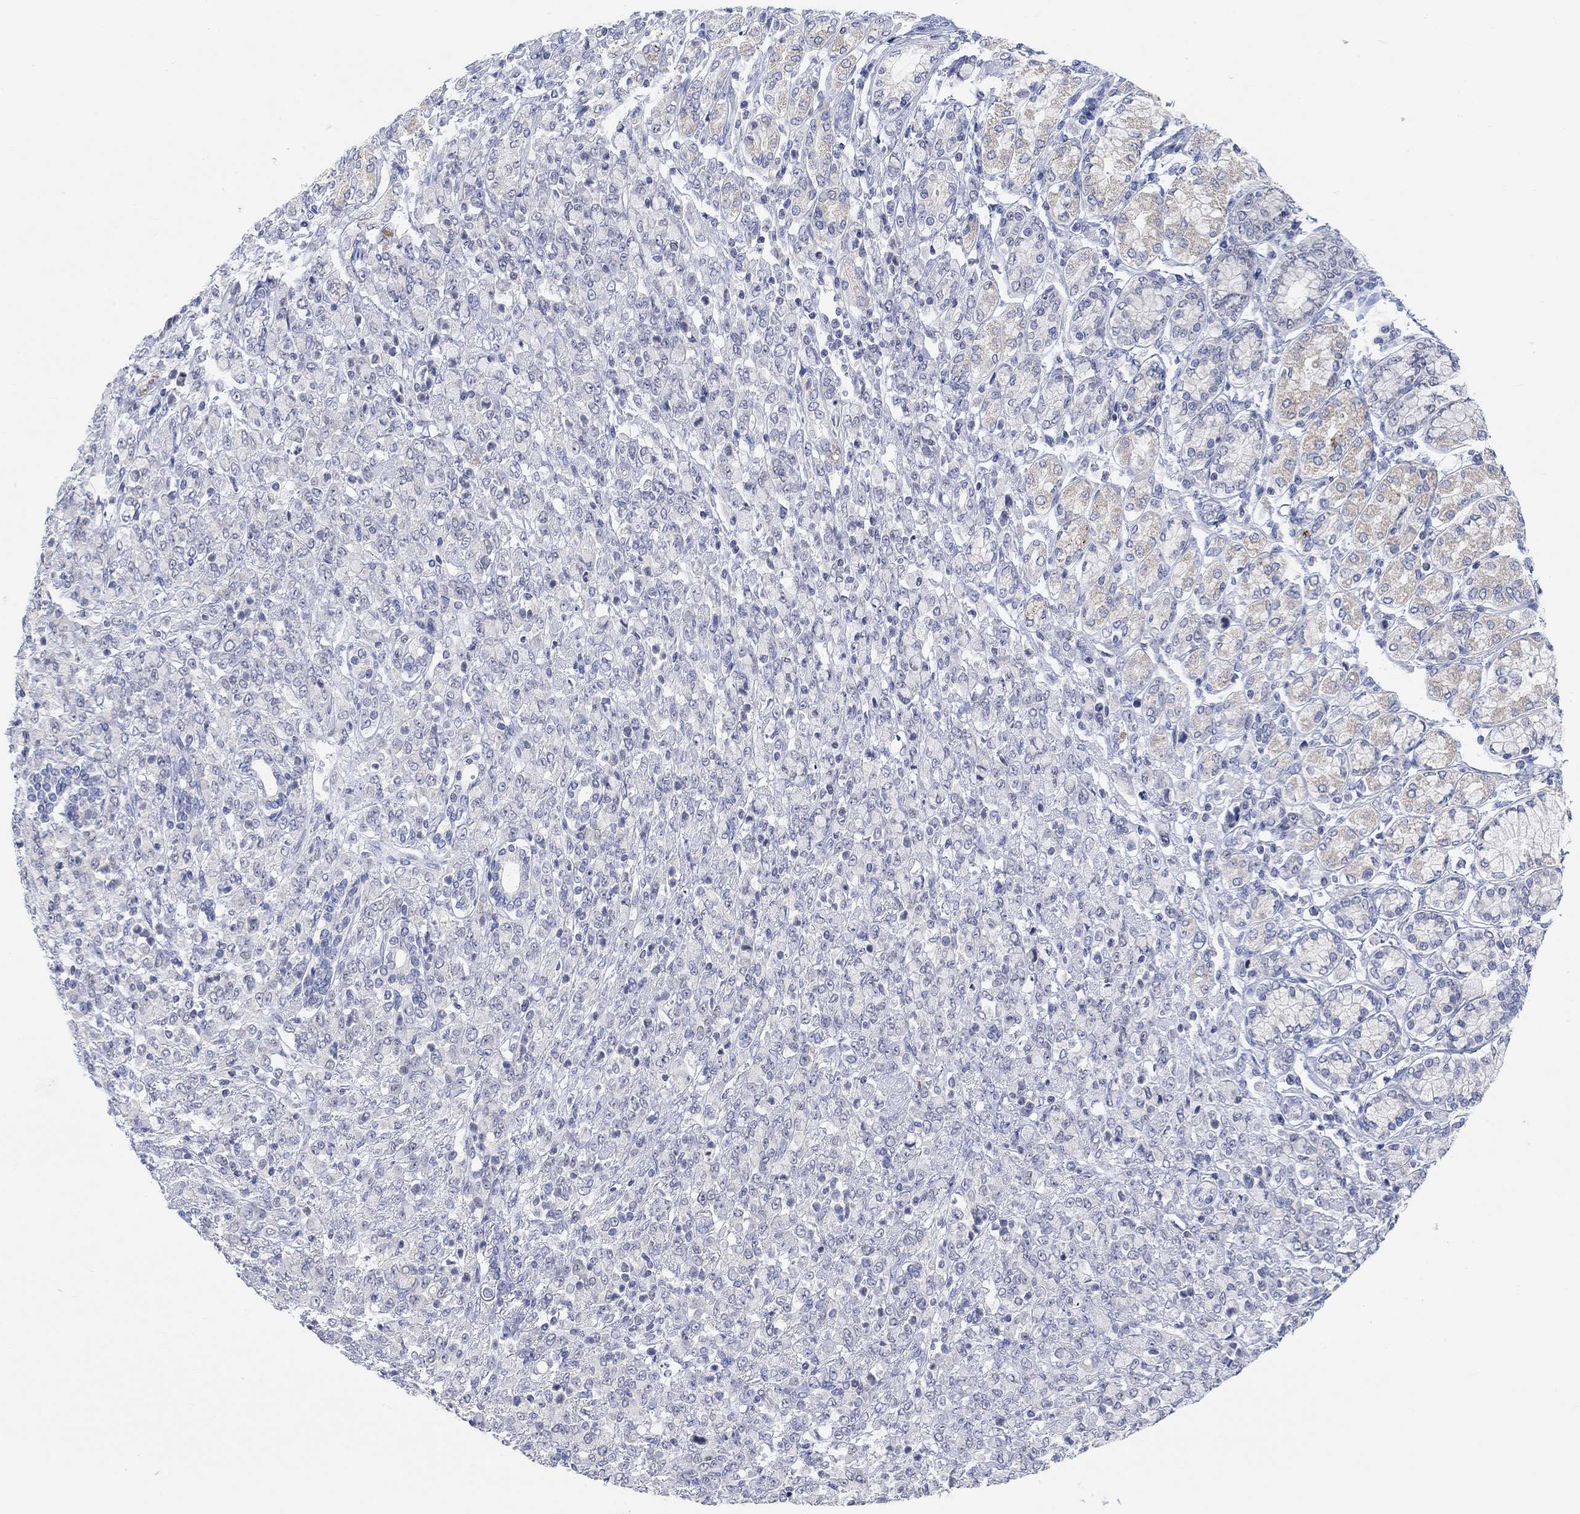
{"staining": {"intensity": "negative", "quantity": "none", "location": "none"}, "tissue": "stomach cancer", "cell_type": "Tumor cells", "image_type": "cancer", "snomed": [{"axis": "morphology", "description": "Normal tissue, NOS"}, {"axis": "morphology", "description": "Adenocarcinoma, NOS"}, {"axis": "topography", "description": "Stomach"}], "caption": "IHC photomicrograph of adenocarcinoma (stomach) stained for a protein (brown), which demonstrates no expression in tumor cells.", "gene": "ATP6V1E2", "patient": {"sex": "female", "age": 79}}